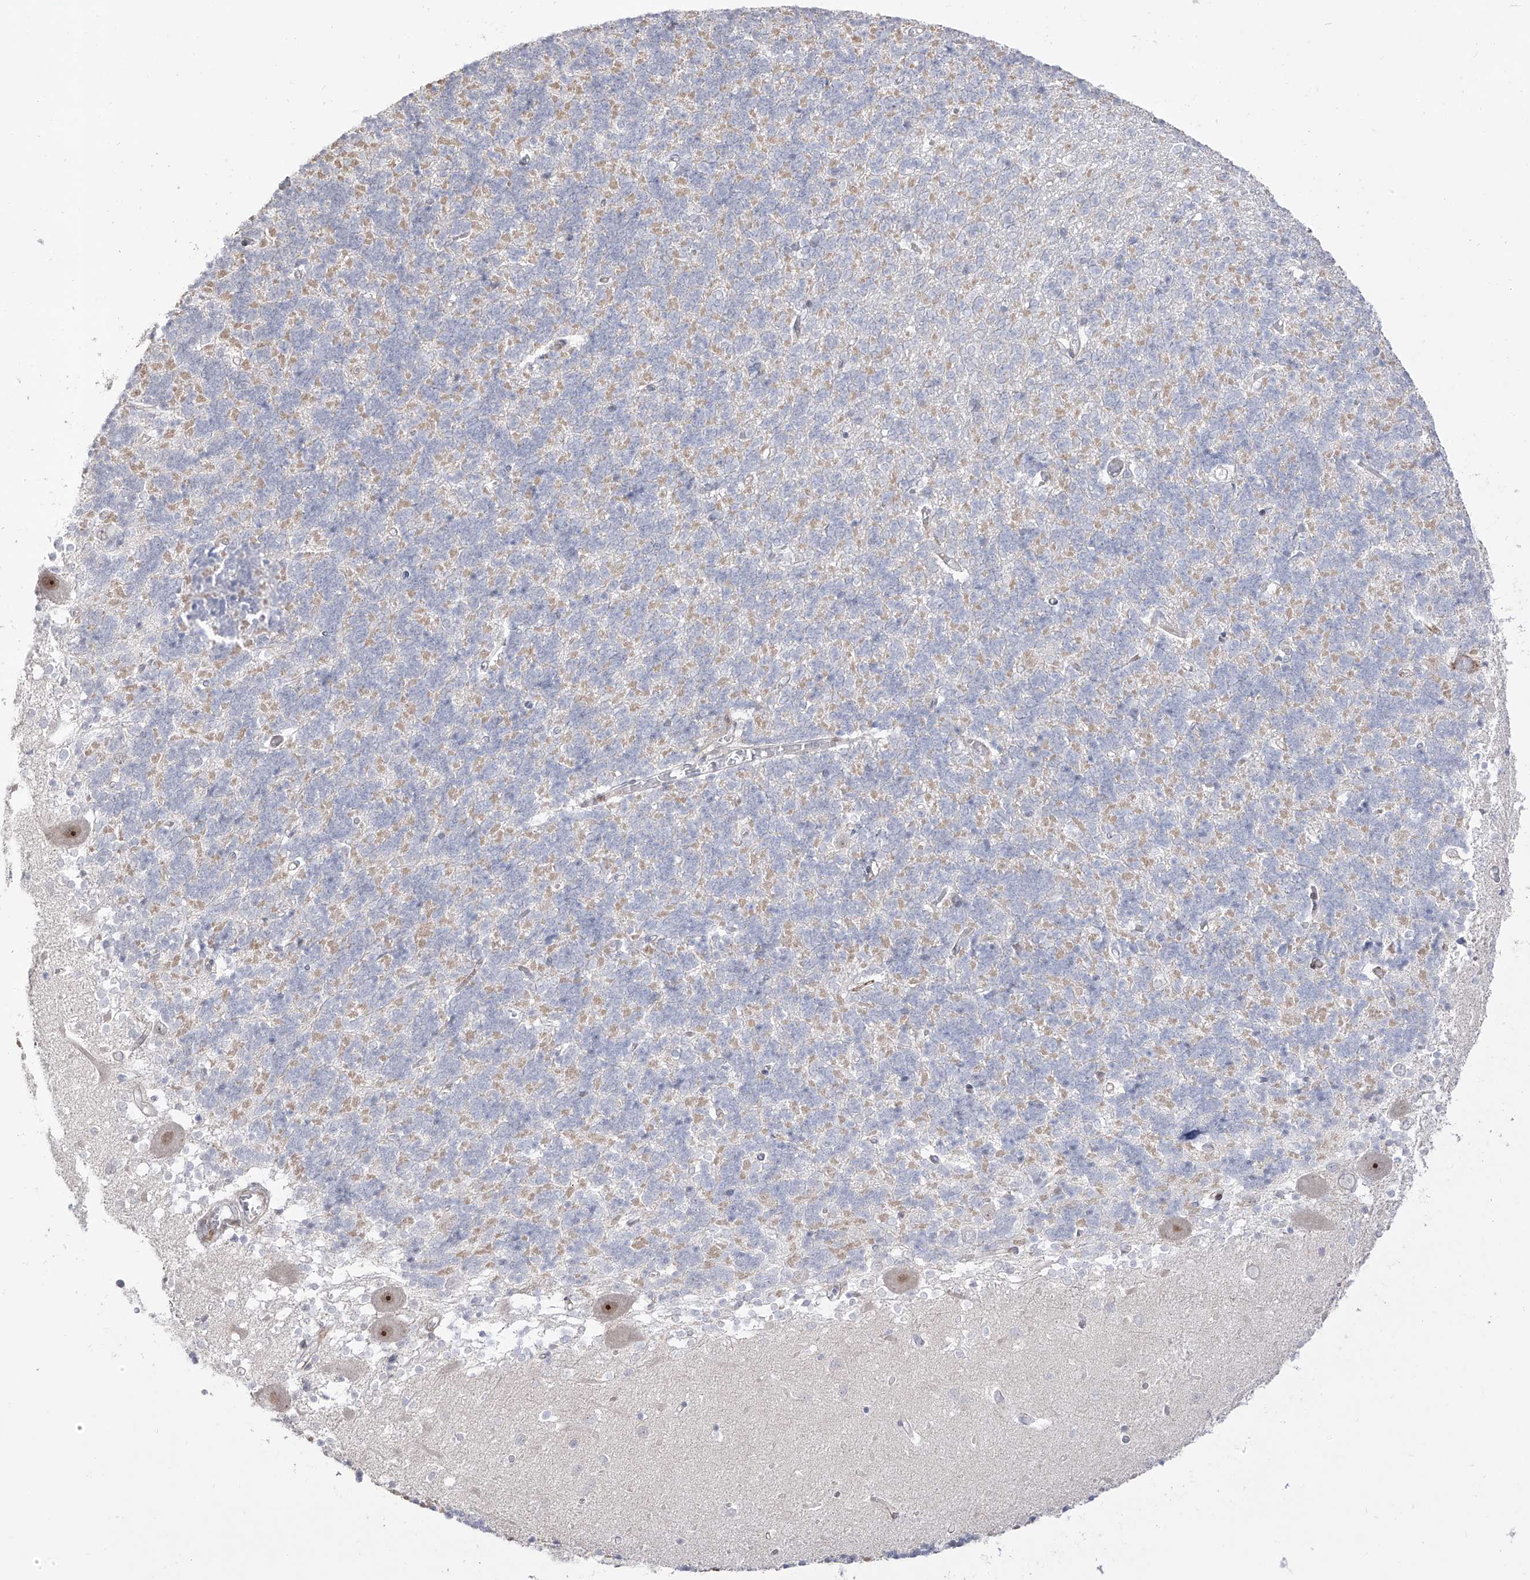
{"staining": {"intensity": "negative", "quantity": "none", "location": "none"}, "tissue": "cerebellum", "cell_type": "Cells in granular layer", "image_type": "normal", "snomed": [{"axis": "morphology", "description": "Normal tissue, NOS"}, {"axis": "topography", "description": "Cerebellum"}], "caption": "Protein analysis of normal cerebellum demonstrates no significant staining in cells in granular layer. Nuclei are stained in blue.", "gene": "ZNF180", "patient": {"sex": "male", "age": 37}}